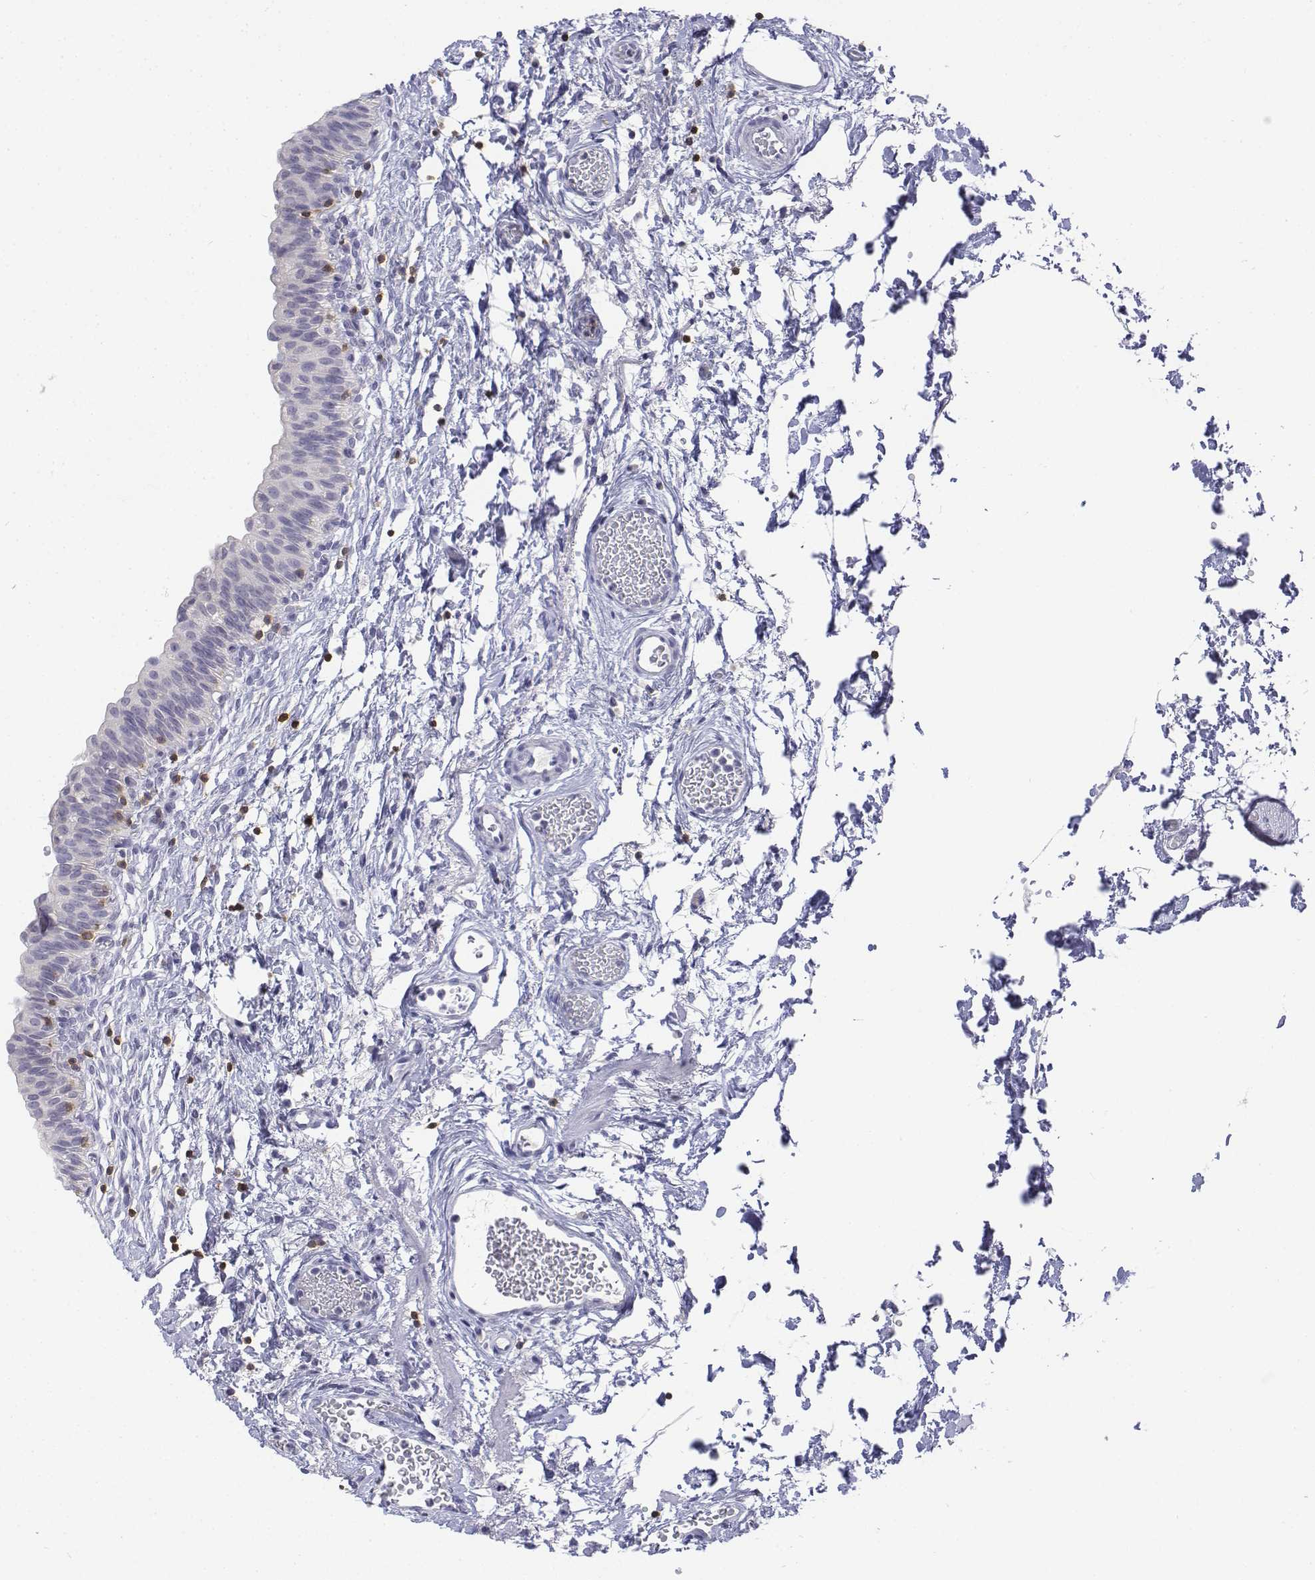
{"staining": {"intensity": "negative", "quantity": "none", "location": "none"}, "tissue": "urinary bladder", "cell_type": "Urothelial cells", "image_type": "normal", "snomed": [{"axis": "morphology", "description": "Normal tissue, NOS"}, {"axis": "topography", "description": "Urinary bladder"}], "caption": "Protein analysis of unremarkable urinary bladder reveals no significant expression in urothelial cells.", "gene": "CD3E", "patient": {"sex": "male", "age": 56}}